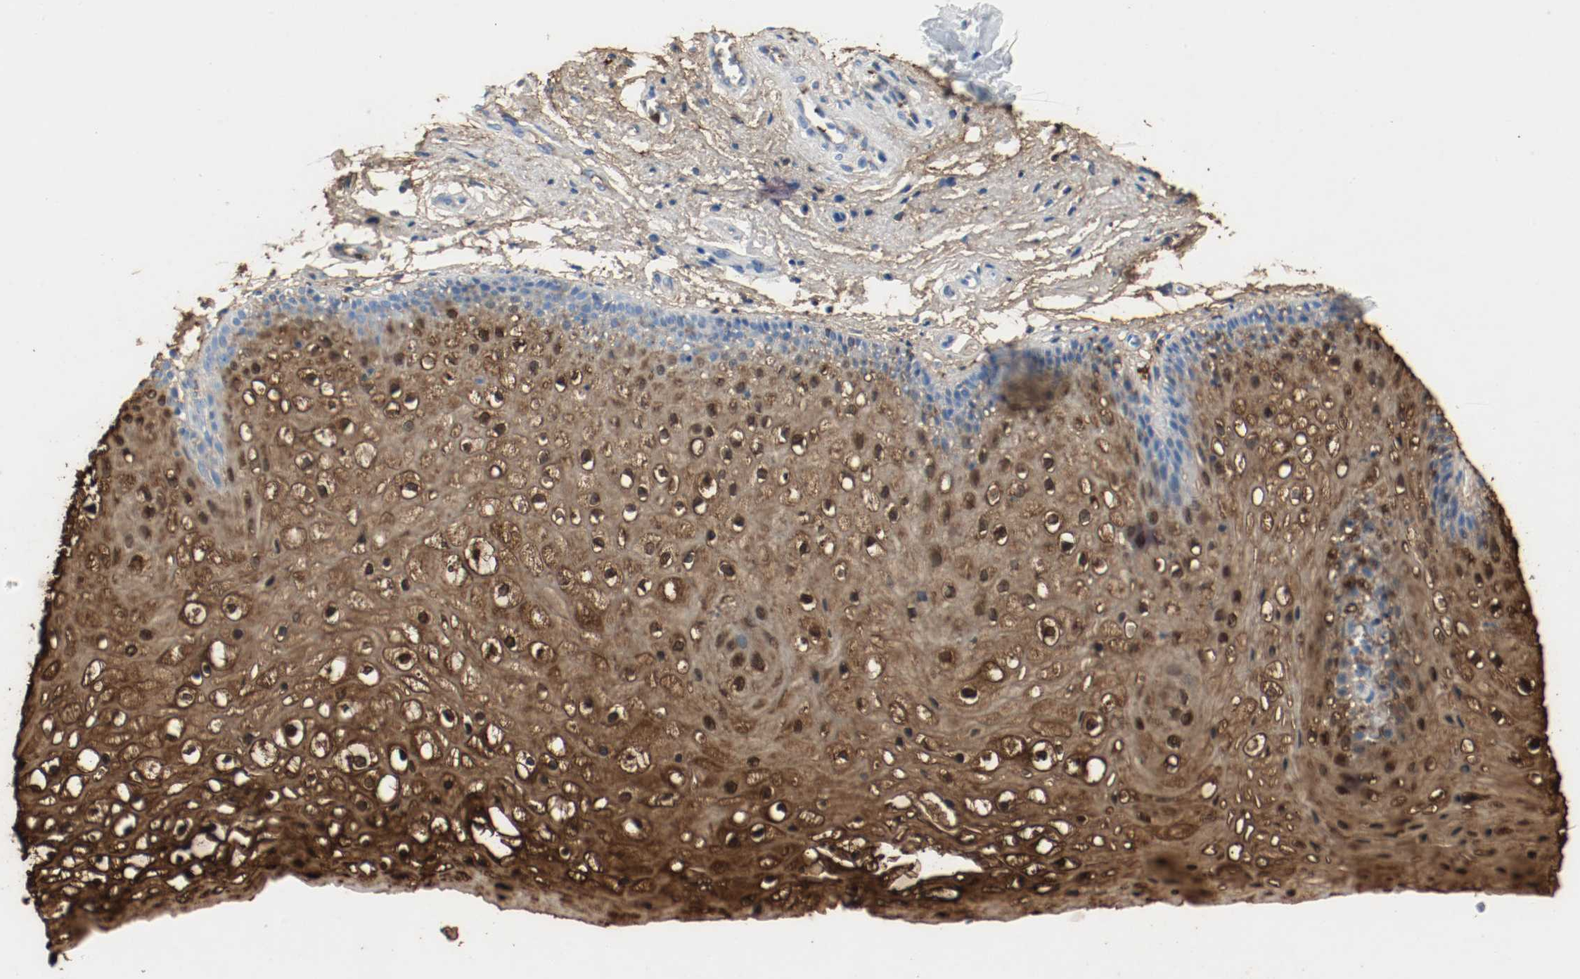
{"staining": {"intensity": "strong", "quantity": ">75%", "location": "cytoplasmic/membranous,nuclear"}, "tissue": "vagina", "cell_type": "Squamous epithelial cells", "image_type": "normal", "snomed": [{"axis": "morphology", "description": "Normal tissue, NOS"}, {"axis": "topography", "description": "Vagina"}], "caption": "Normal vagina exhibits strong cytoplasmic/membranous,nuclear expression in approximately >75% of squamous epithelial cells (Stains: DAB (3,3'-diaminobenzidine) in brown, nuclei in blue, Microscopy: brightfield microscopy at high magnification)..", "gene": "S100A9", "patient": {"sex": "female", "age": 34}}